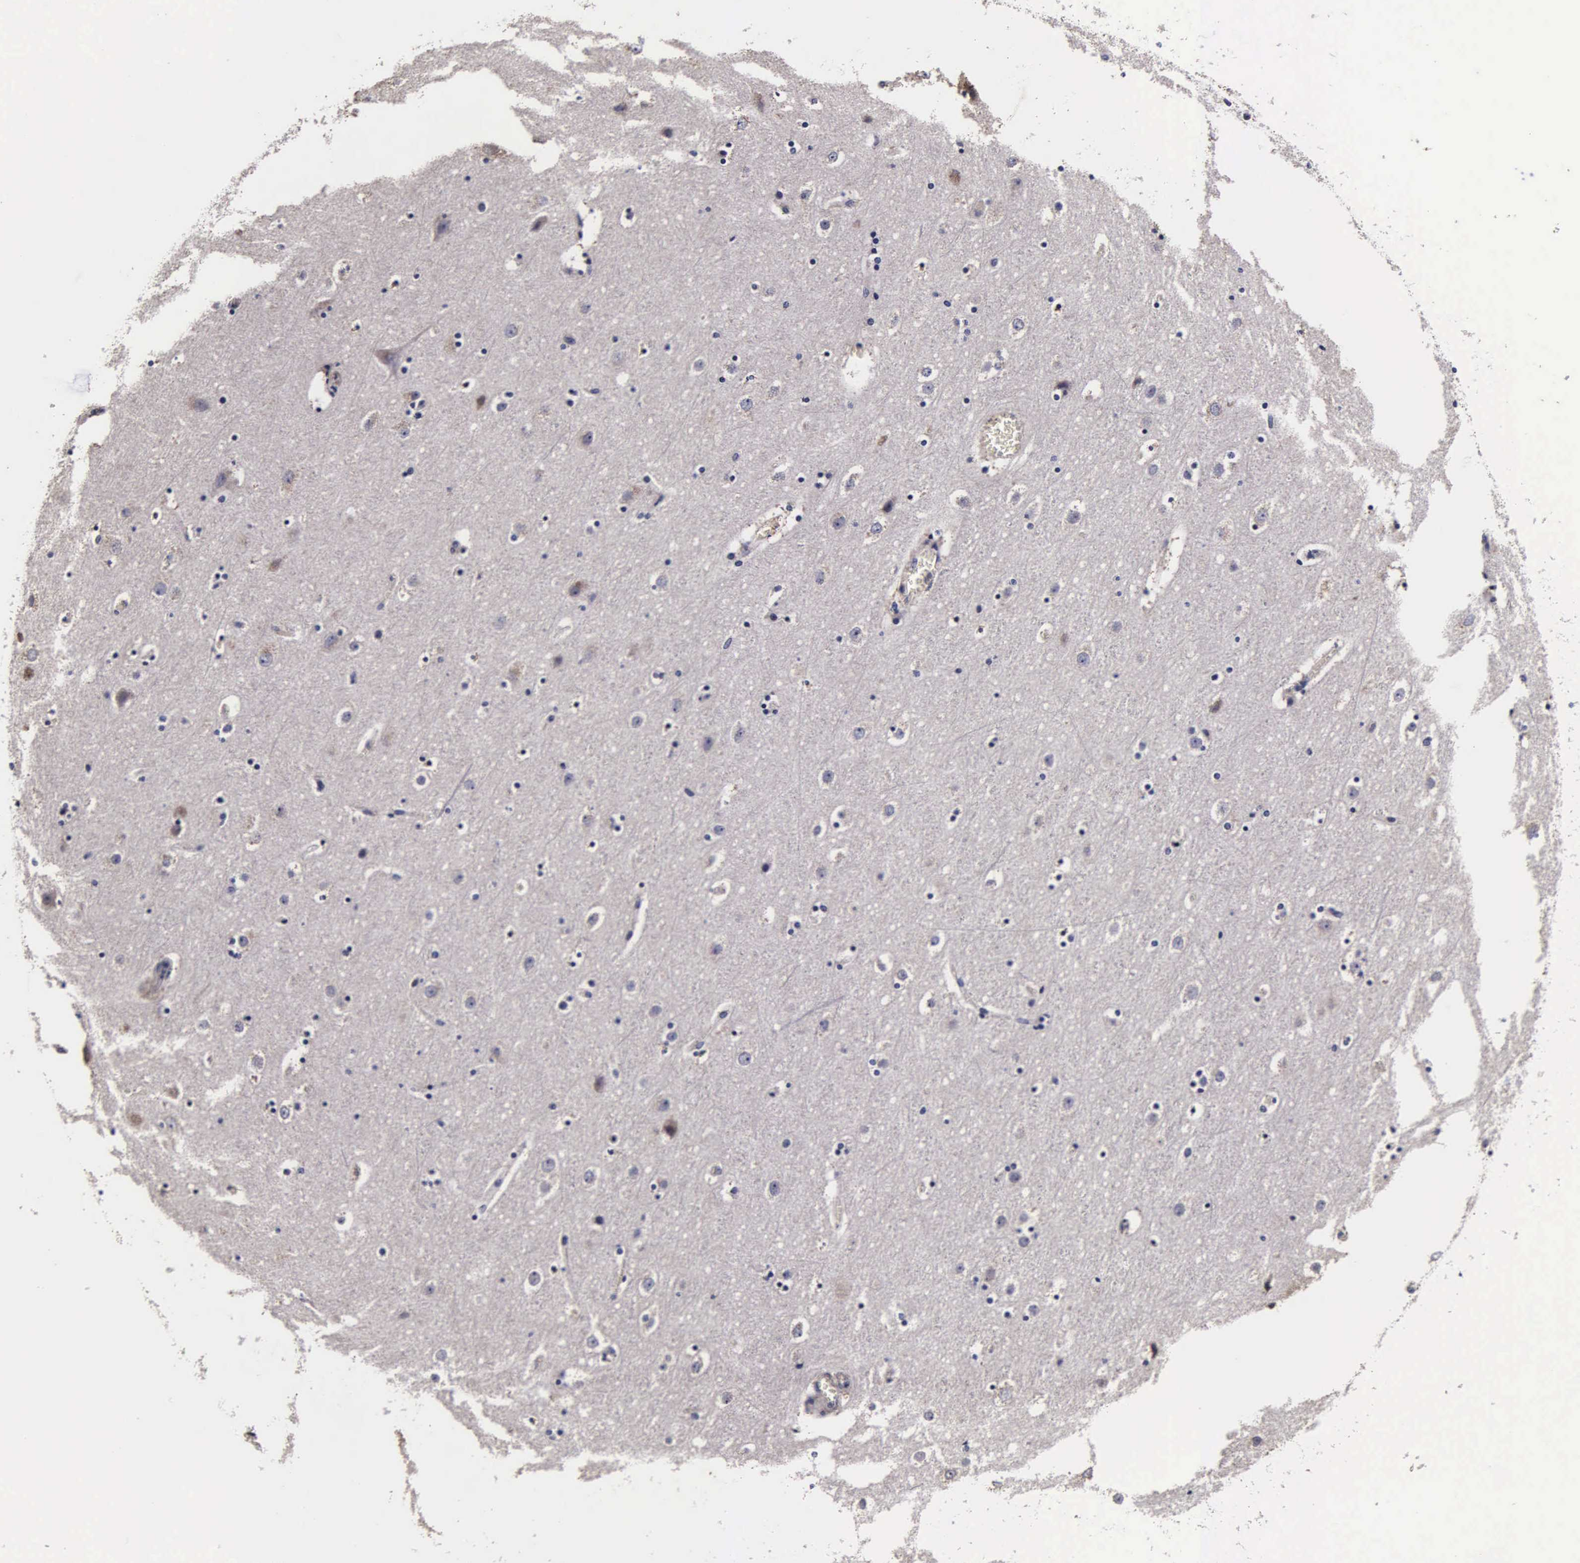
{"staining": {"intensity": "weak", "quantity": ">75%", "location": "cytoplasmic/membranous"}, "tissue": "cerebral cortex", "cell_type": "Endothelial cells", "image_type": "normal", "snomed": [{"axis": "morphology", "description": "Normal tissue, NOS"}, {"axis": "topography", "description": "Cerebral cortex"}], "caption": "Protein staining reveals weak cytoplasmic/membranous staining in approximately >75% of endothelial cells in unremarkable cerebral cortex. Nuclei are stained in blue.", "gene": "PSMA3", "patient": {"sex": "male", "age": 45}}